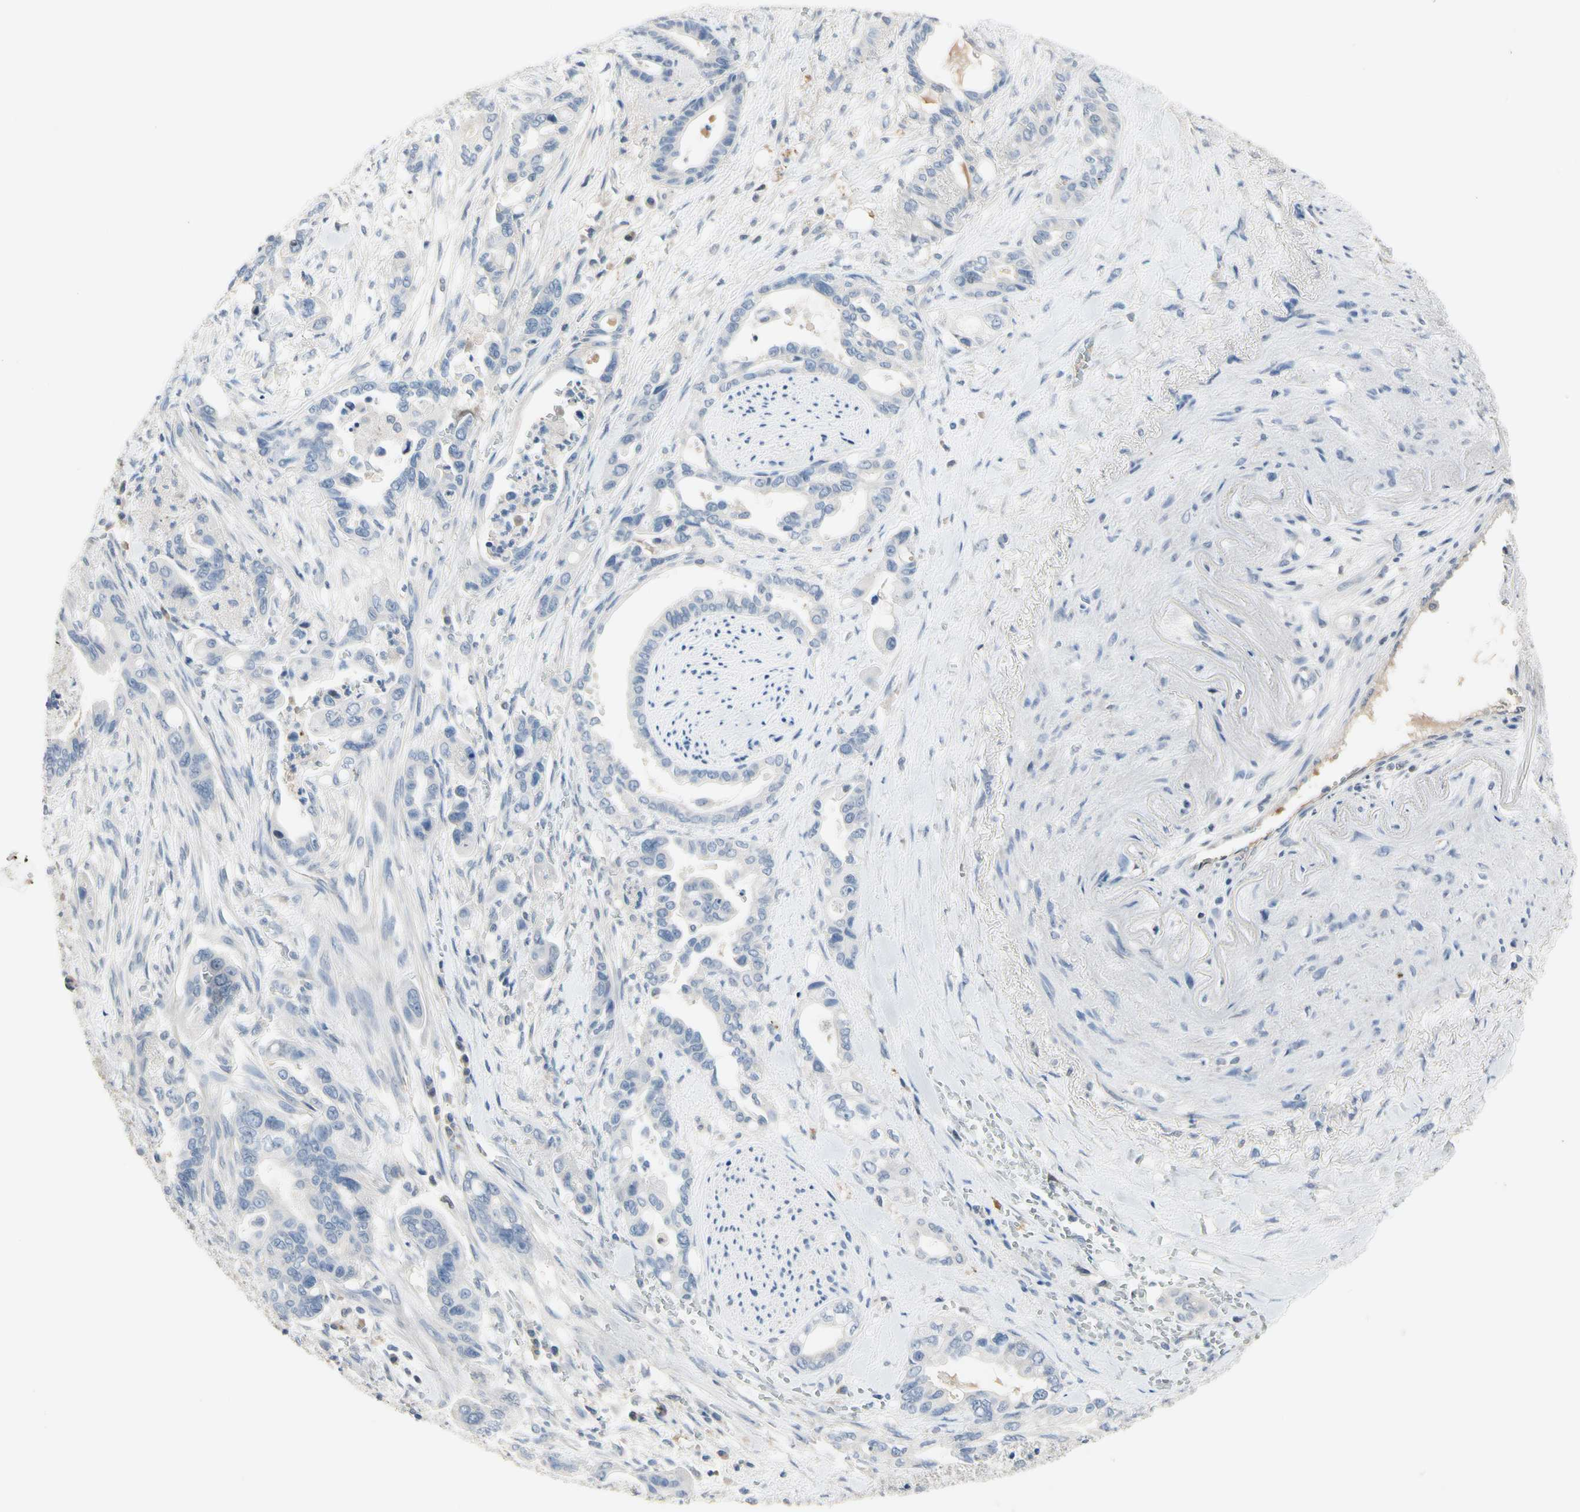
{"staining": {"intensity": "negative", "quantity": "none", "location": "none"}, "tissue": "pancreatic cancer", "cell_type": "Tumor cells", "image_type": "cancer", "snomed": [{"axis": "morphology", "description": "Adenocarcinoma, NOS"}, {"axis": "topography", "description": "Pancreas"}], "caption": "High power microscopy micrograph of an immunohistochemistry (IHC) histopathology image of pancreatic cancer (adenocarcinoma), revealing no significant staining in tumor cells.", "gene": "ECRG4", "patient": {"sex": "male", "age": 70}}